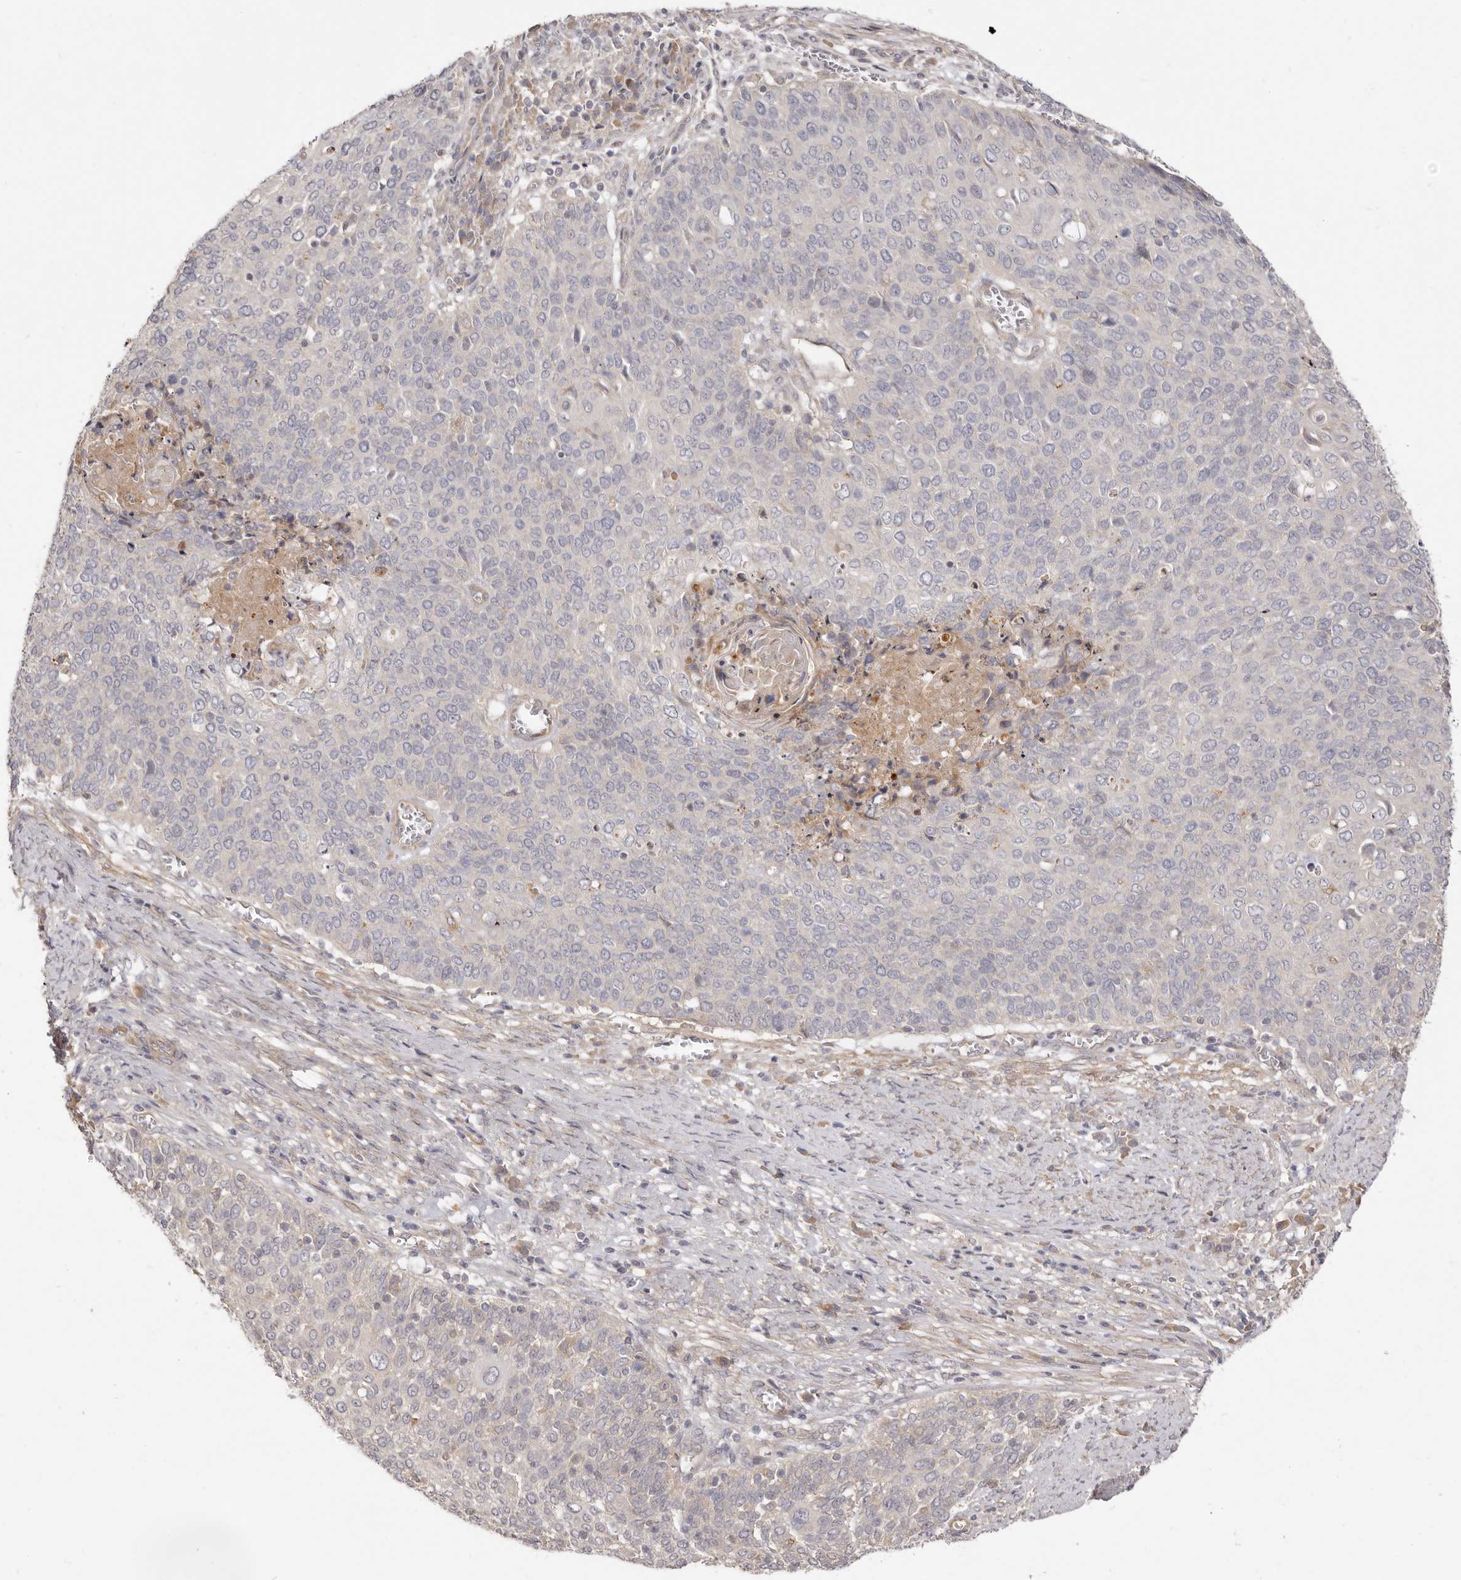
{"staining": {"intensity": "negative", "quantity": "none", "location": "none"}, "tissue": "cervical cancer", "cell_type": "Tumor cells", "image_type": "cancer", "snomed": [{"axis": "morphology", "description": "Squamous cell carcinoma, NOS"}, {"axis": "topography", "description": "Cervix"}], "caption": "Tumor cells show no significant staining in squamous cell carcinoma (cervical).", "gene": "ADAMTS9", "patient": {"sex": "female", "age": 39}}